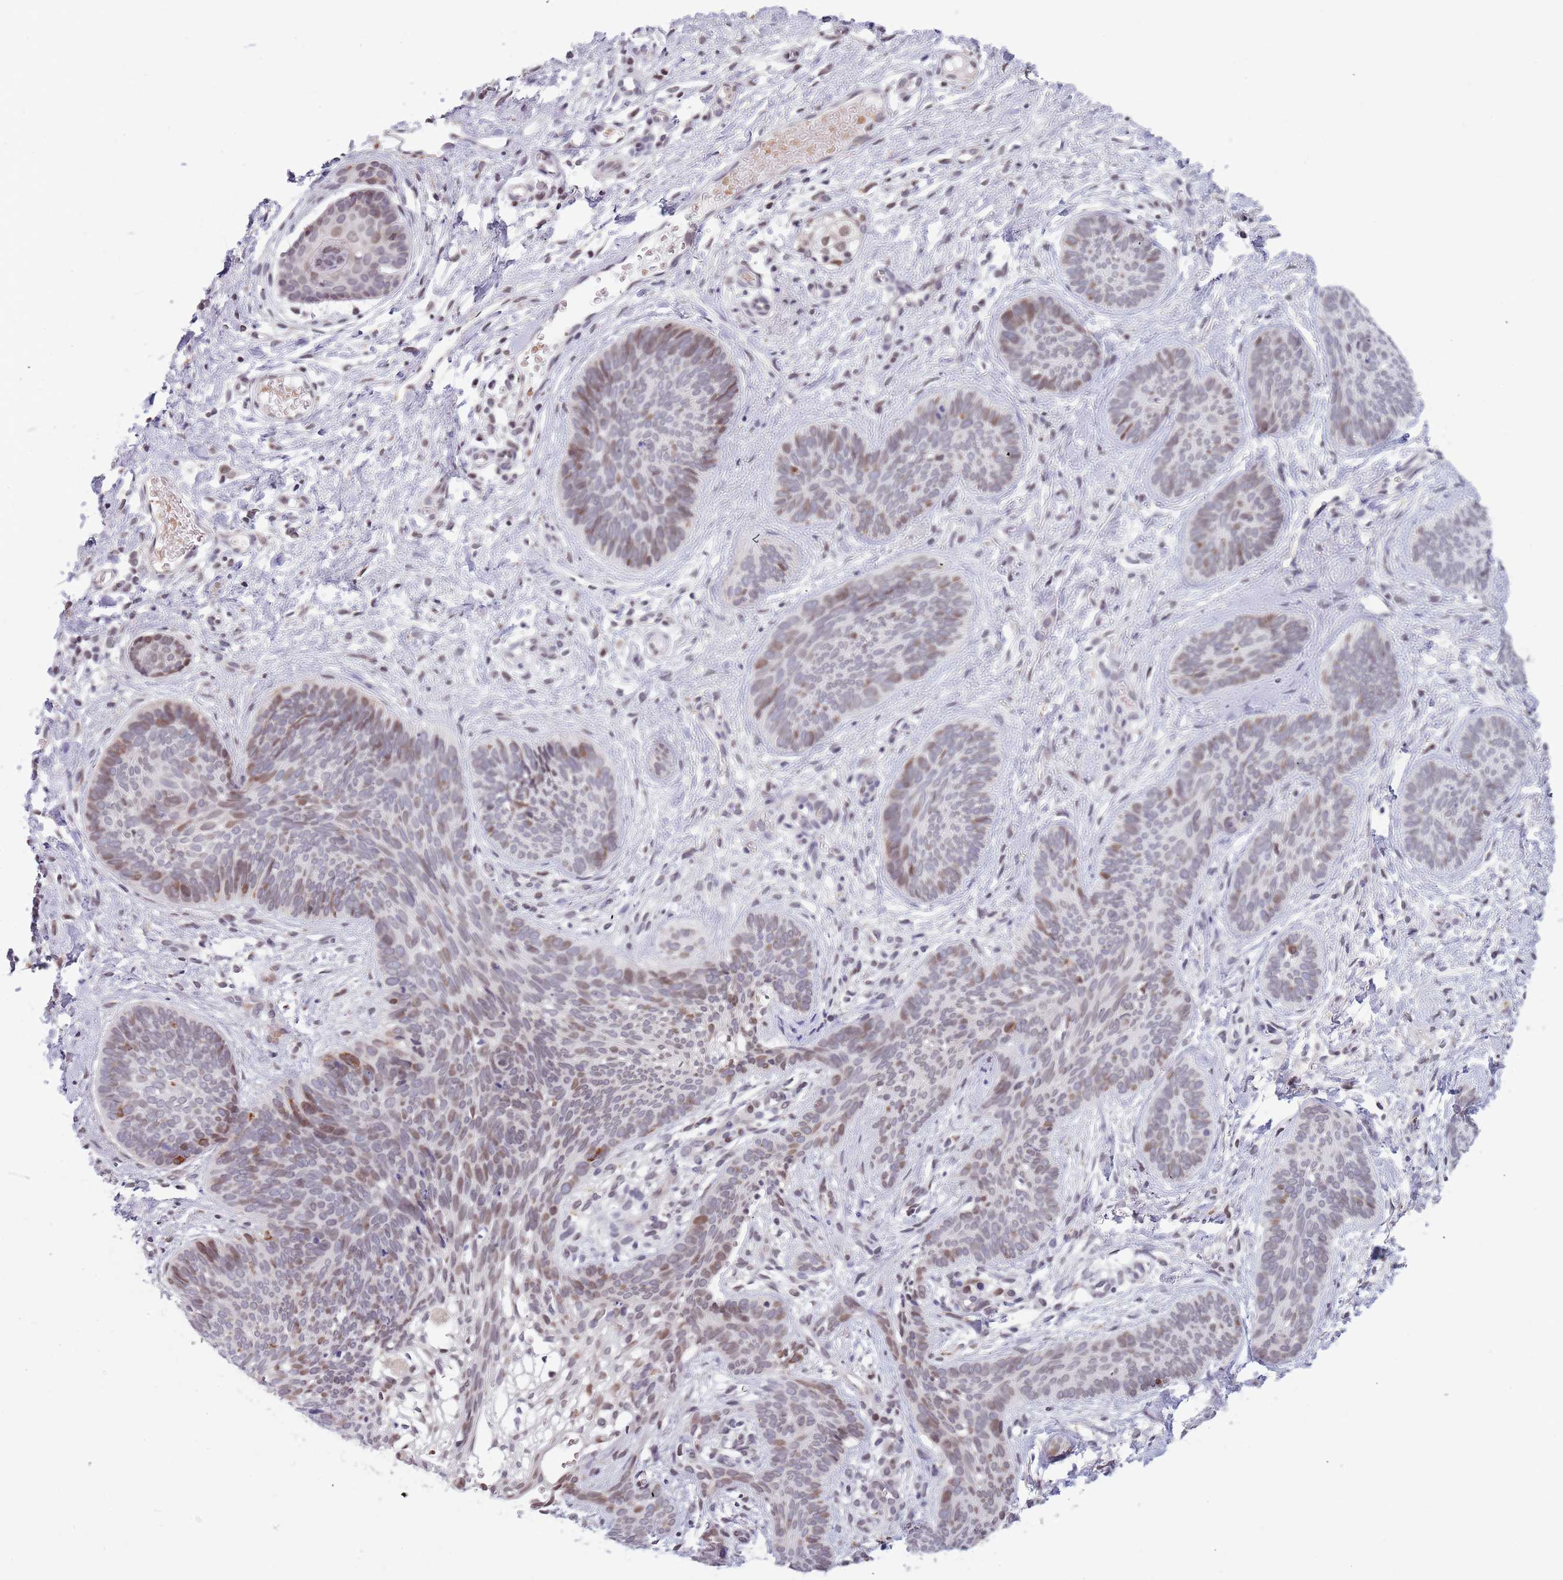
{"staining": {"intensity": "moderate", "quantity": "<25%", "location": "nuclear"}, "tissue": "skin cancer", "cell_type": "Tumor cells", "image_type": "cancer", "snomed": [{"axis": "morphology", "description": "Basal cell carcinoma"}, {"axis": "topography", "description": "Skin"}], "caption": "High-power microscopy captured an IHC micrograph of skin cancer, revealing moderate nuclear staining in about <25% of tumor cells.", "gene": "KLHDC2", "patient": {"sex": "female", "age": 81}}